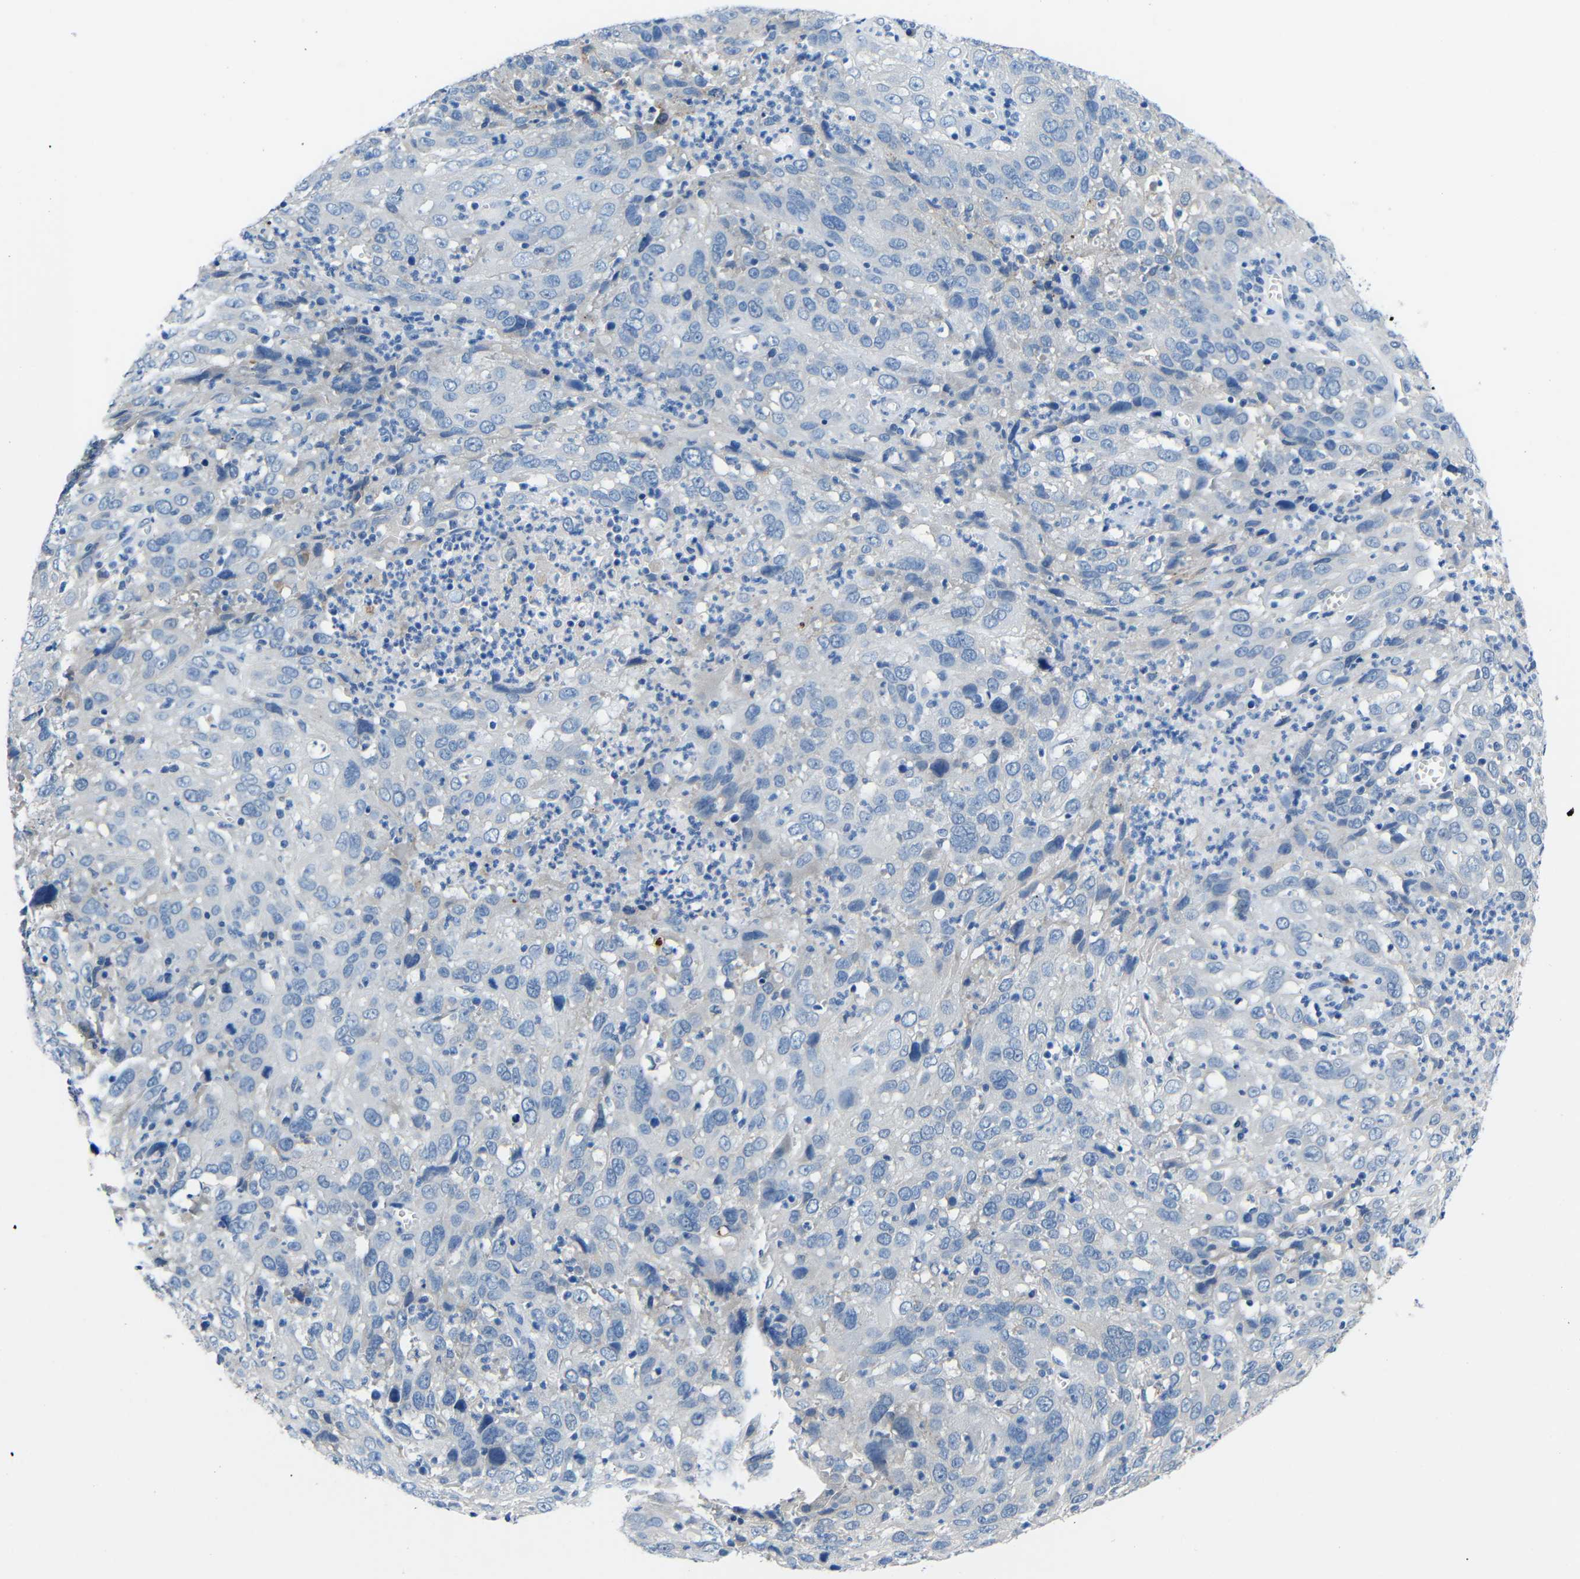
{"staining": {"intensity": "negative", "quantity": "none", "location": "none"}, "tissue": "cervical cancer", "cell_type": "Tumor cells", "image_type": "cancer", "snomed": [{"axis": "morphology", "description": "Squamous cell carcinoma, NOS"}, {"axis": "topography", "description": "Cervix"}], "caption": "A high-resolution micrograph shows immunohistochemistry staining of cervical cancer (squamous cell carcinoma), which reveals no significant expression in tumor cells.", "gene": "NEGR1", "patient": {"sex": "female", "age": 32}}